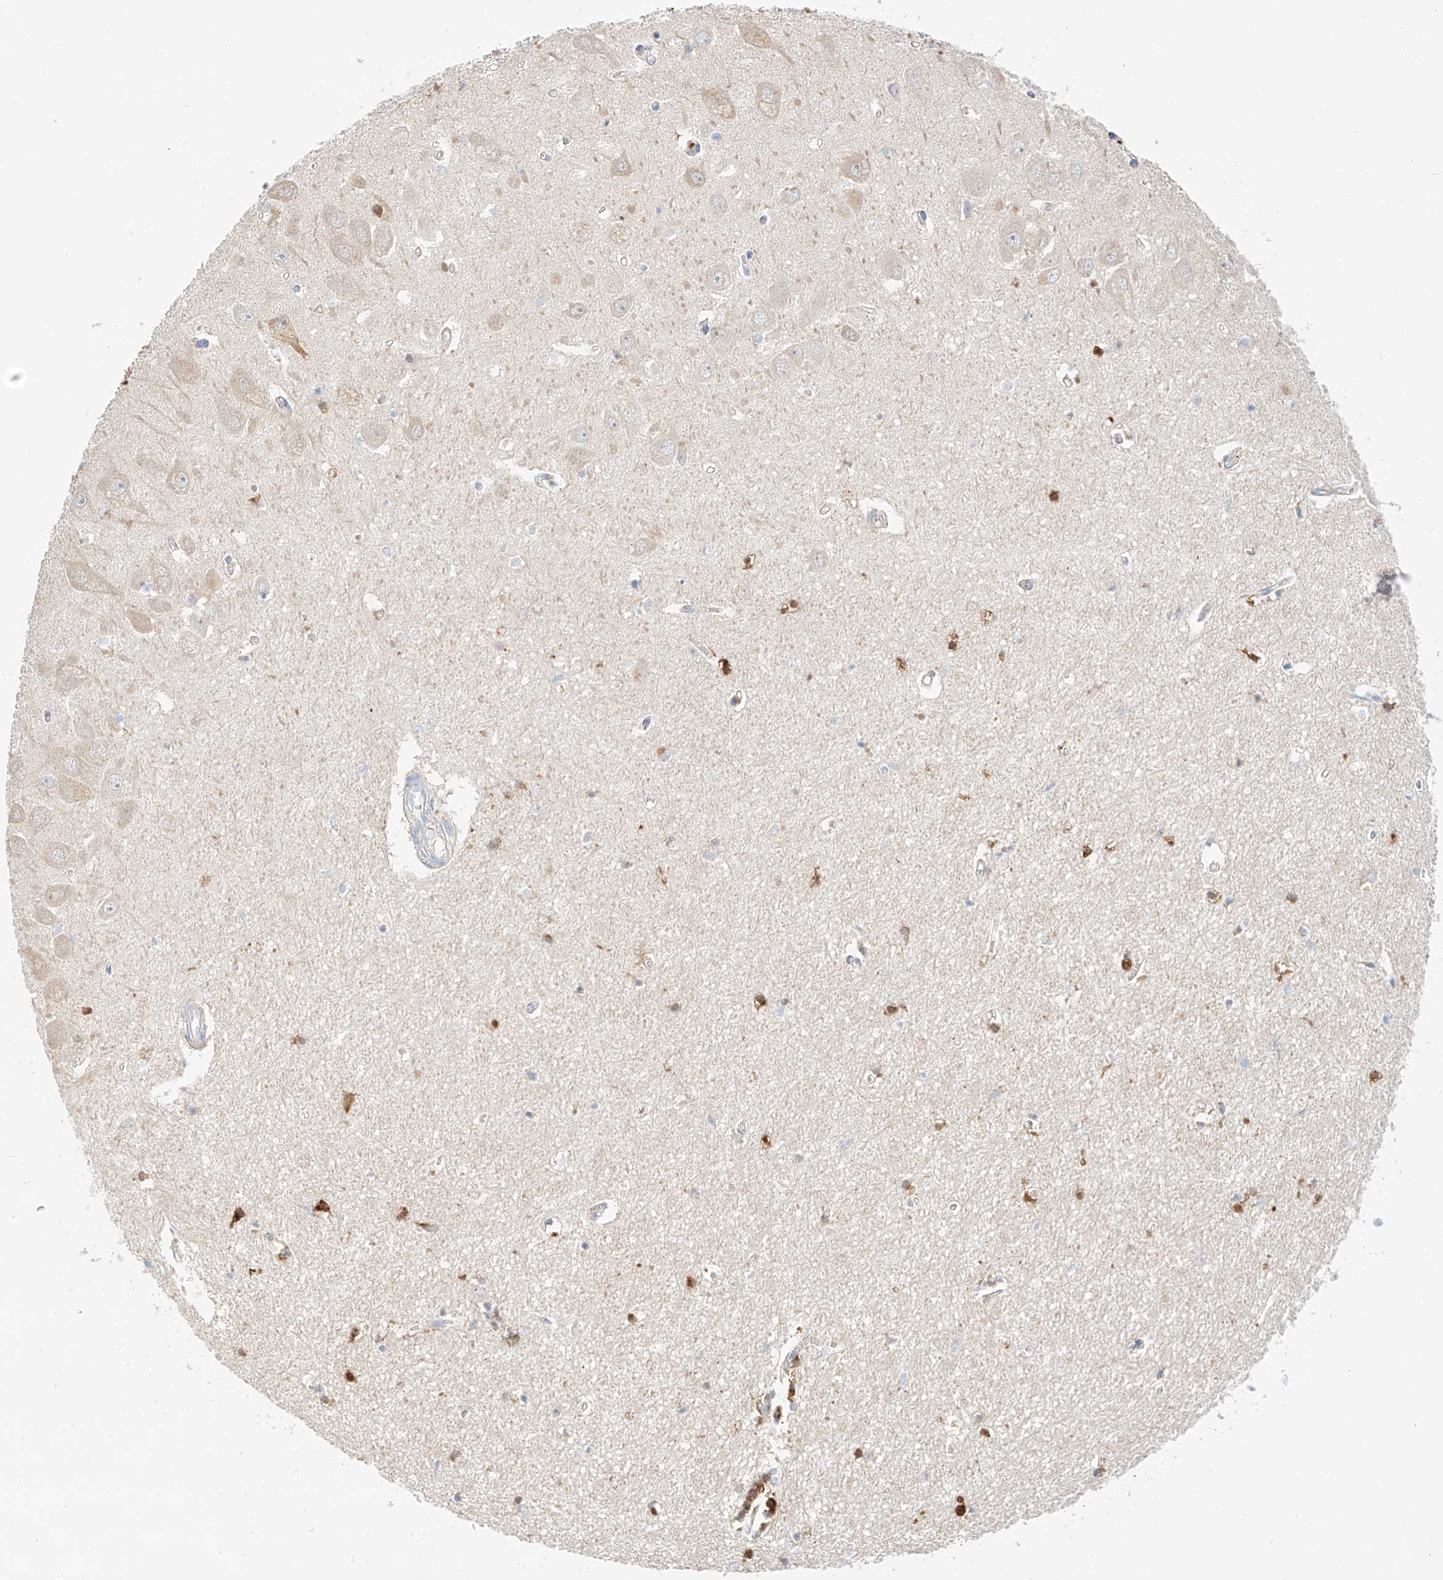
{"staining": {"intensity": "moderate", "quantity": "25%-75%", "location": "cytoplasmic/membranous,nuclear"}, "tissue": "hippocampus", "cell_type": "Glial cells", "image_type": "normal", "snomed": [{"axis": "morphology", "description": "Normal tissue, NOS"}, {"axis": "topography", "description": "Hippocampus"}], "caption": "Immunohistochemistry (IHC) staining of benign hippocampus, which demonstrates medium levels of moderate cytoplasmic/membranous,nuclear staining in approximately 25%-75% of glial cells indicating moderate cytoplasmic/membranous,nuclear protein expression. The staining was performed using DAB (3,3'-diaminobenzidine) (brown) for protein detection and nuclei were counterstained in hematoxylin (blue).", "gene": "MAP7", "patient": {"sex": "female", "age": 64}}